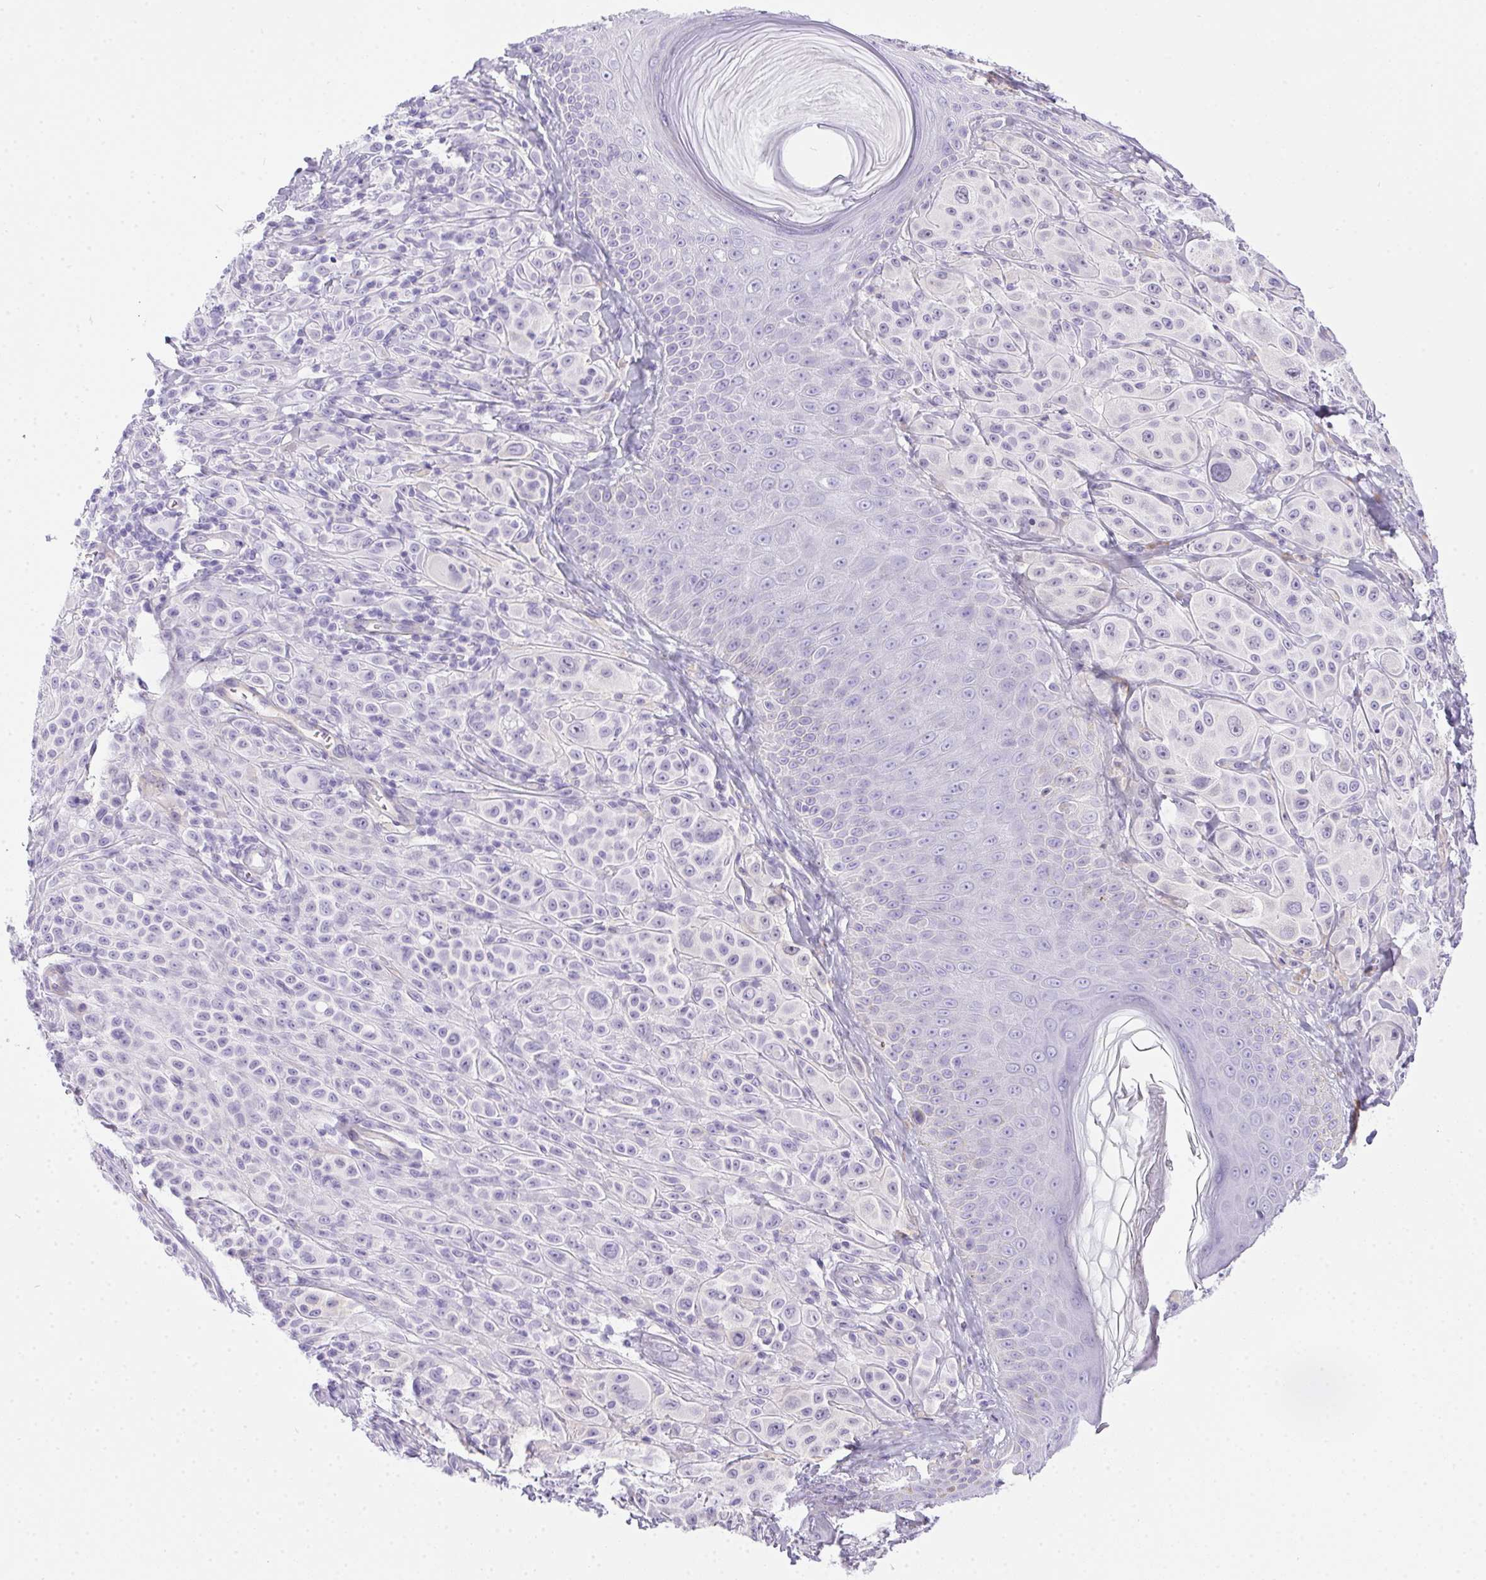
{"staining": {"intensity": "negative", "quantity": "none", "location": "none"}, "tissue": "melanoma", "cell_type": "Tumor cells", "image_type": "cancer", "snomed": [{"axis": "morphology", "description": "Malignant melanoma, NOS"}, {"axis": "topography", "description": "Skin"}], "caption": "Immunohistochemistry (IHC) image of neoplastic tissue: human malignant melanoma stained with DAB shows no significant protein expression in tumor cells.", "gene": "SPACA5B", "patient": {"sex": "male", "age": 67}}